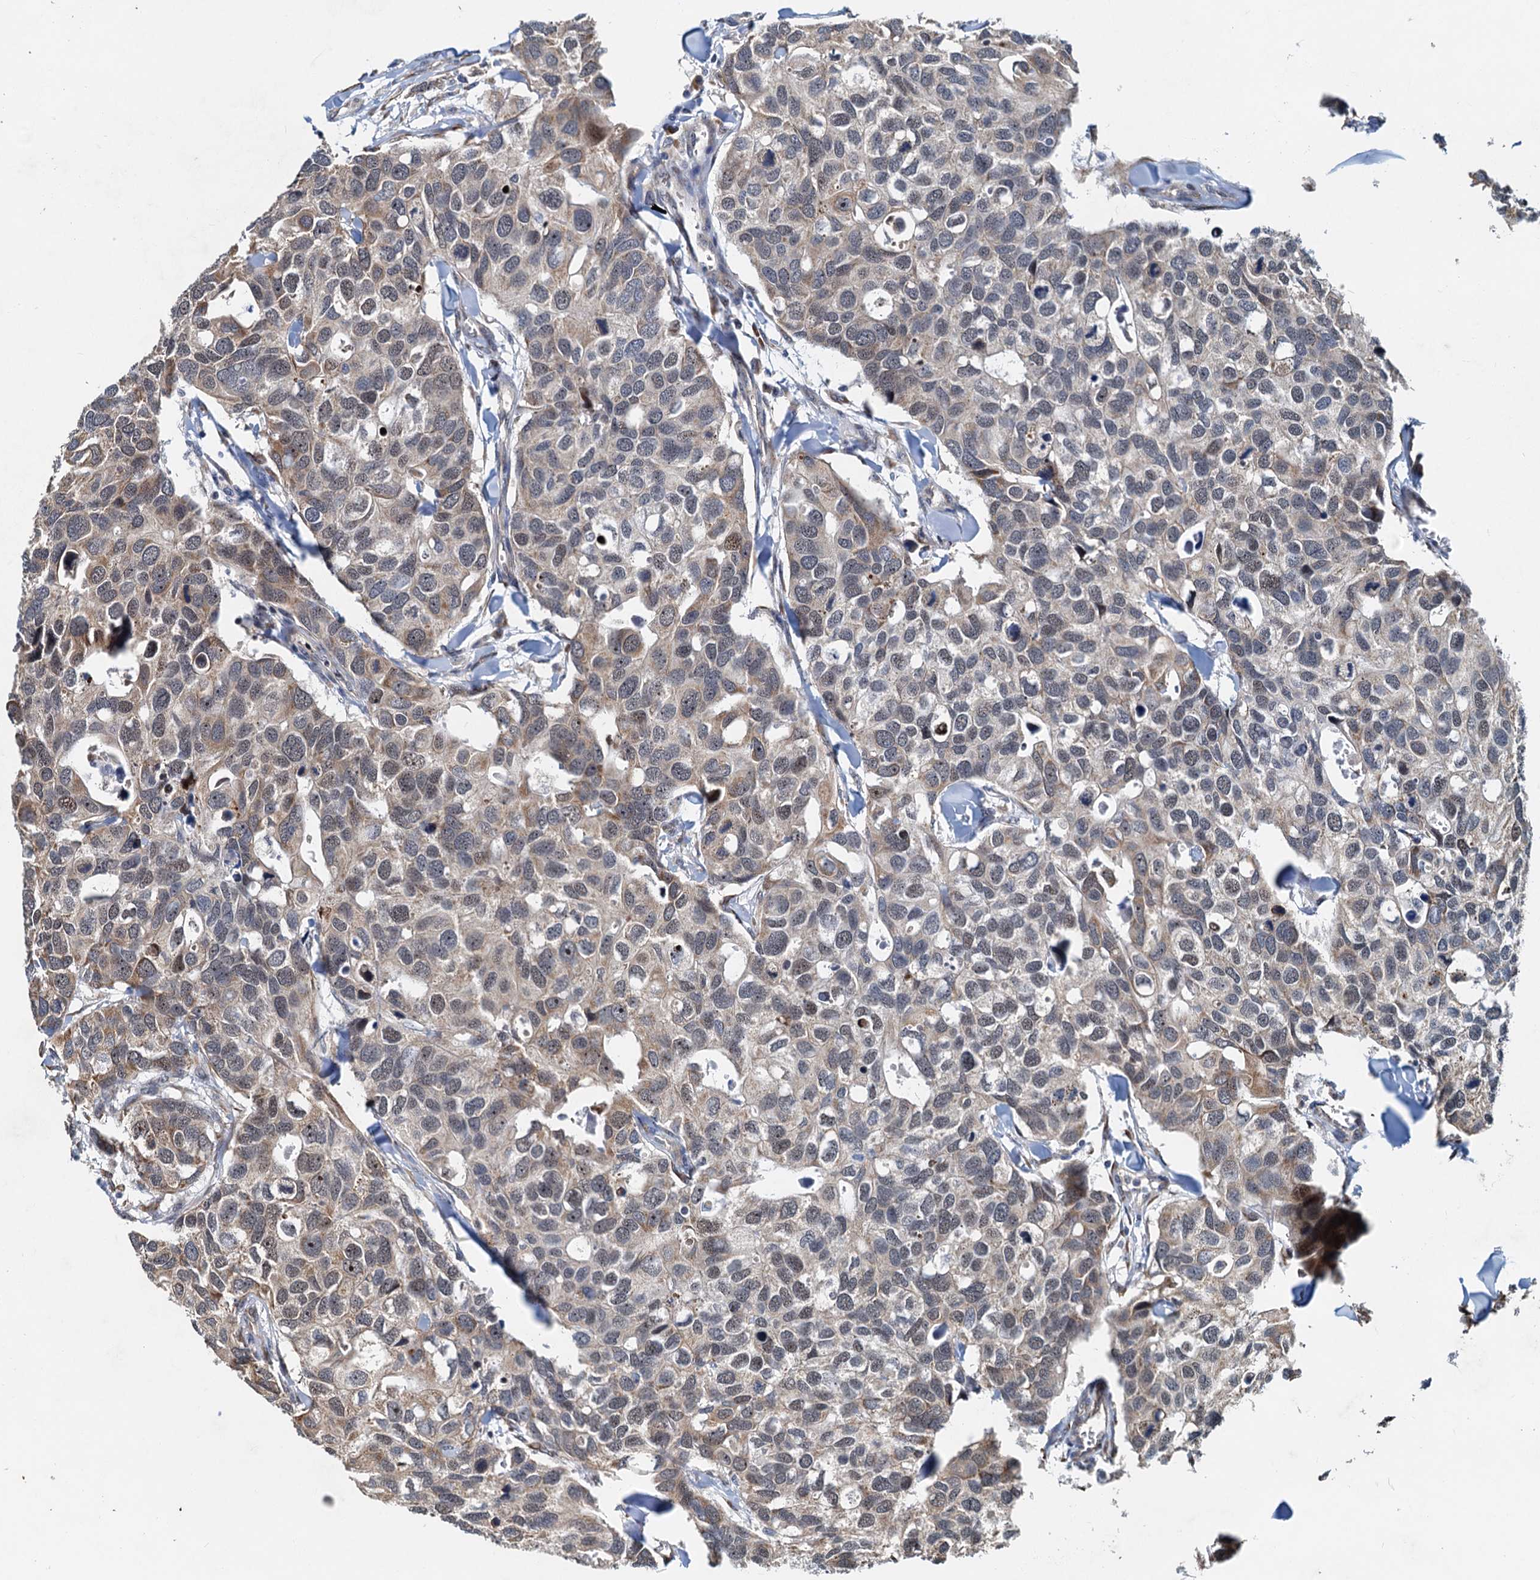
{"staining": {"intensity": "weak", "quantity": "<25%", "location": "cytoplasmic/membranous"}, "tissue": "breast cancer", "cell_type": "Tumor cells", "image_type": "cancer", "snomed": [{"axis": "morphology", "description": "Duct carcinoma"}, {"axis": "topography", "description": "Breast"}], "caption": "The image displays no significant positivity in tumor cells of infiltrating ductal carcinoma (breast).", "gene": "DNAJC21", "patient": {"sex": "female", "age": 83}}